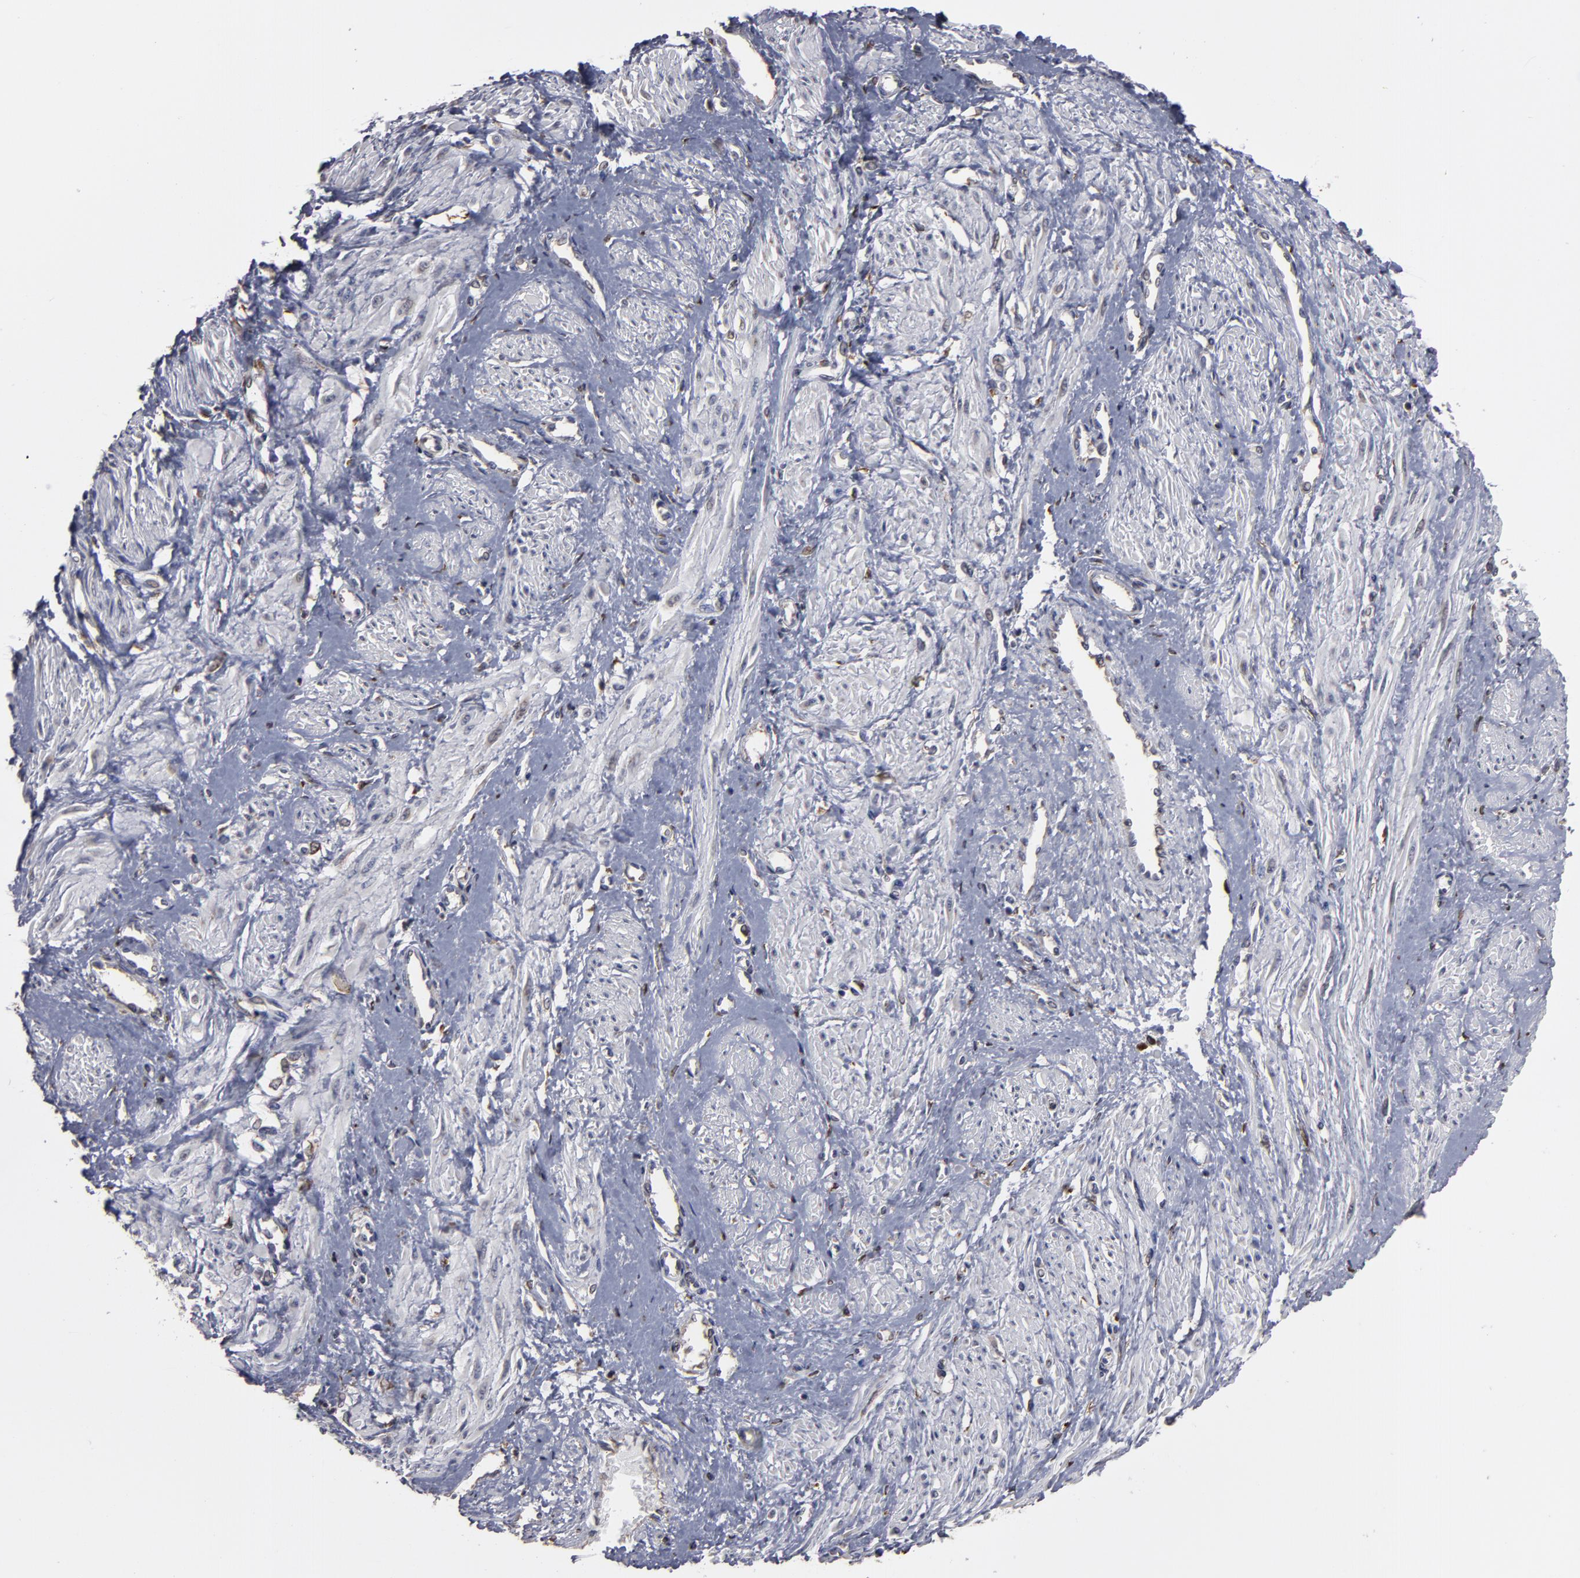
{"staining": {"intensity": "weak", "quantity": "25%-75%", "location": "cytoplasmic/membranous"}, "tissue": "smooth muscle", "cell_type": "Smooth muscle cells", "image_type": "normal", "snomed": [{"axis": "morphology", "description": "Normal tissue, NOS"}, {"axis": "topography", "description": "Smooth muscle"}, {"axis": "topography", "description": "Uterus"}], "caption": "Smooth muscle cells exhibit low levels of weak cytoplasmic/membranous positivity in about 25%-75% of cells in normal smooth muscle.", "gene": "SND1", "patient": {"sex": "female", "age": 39}}